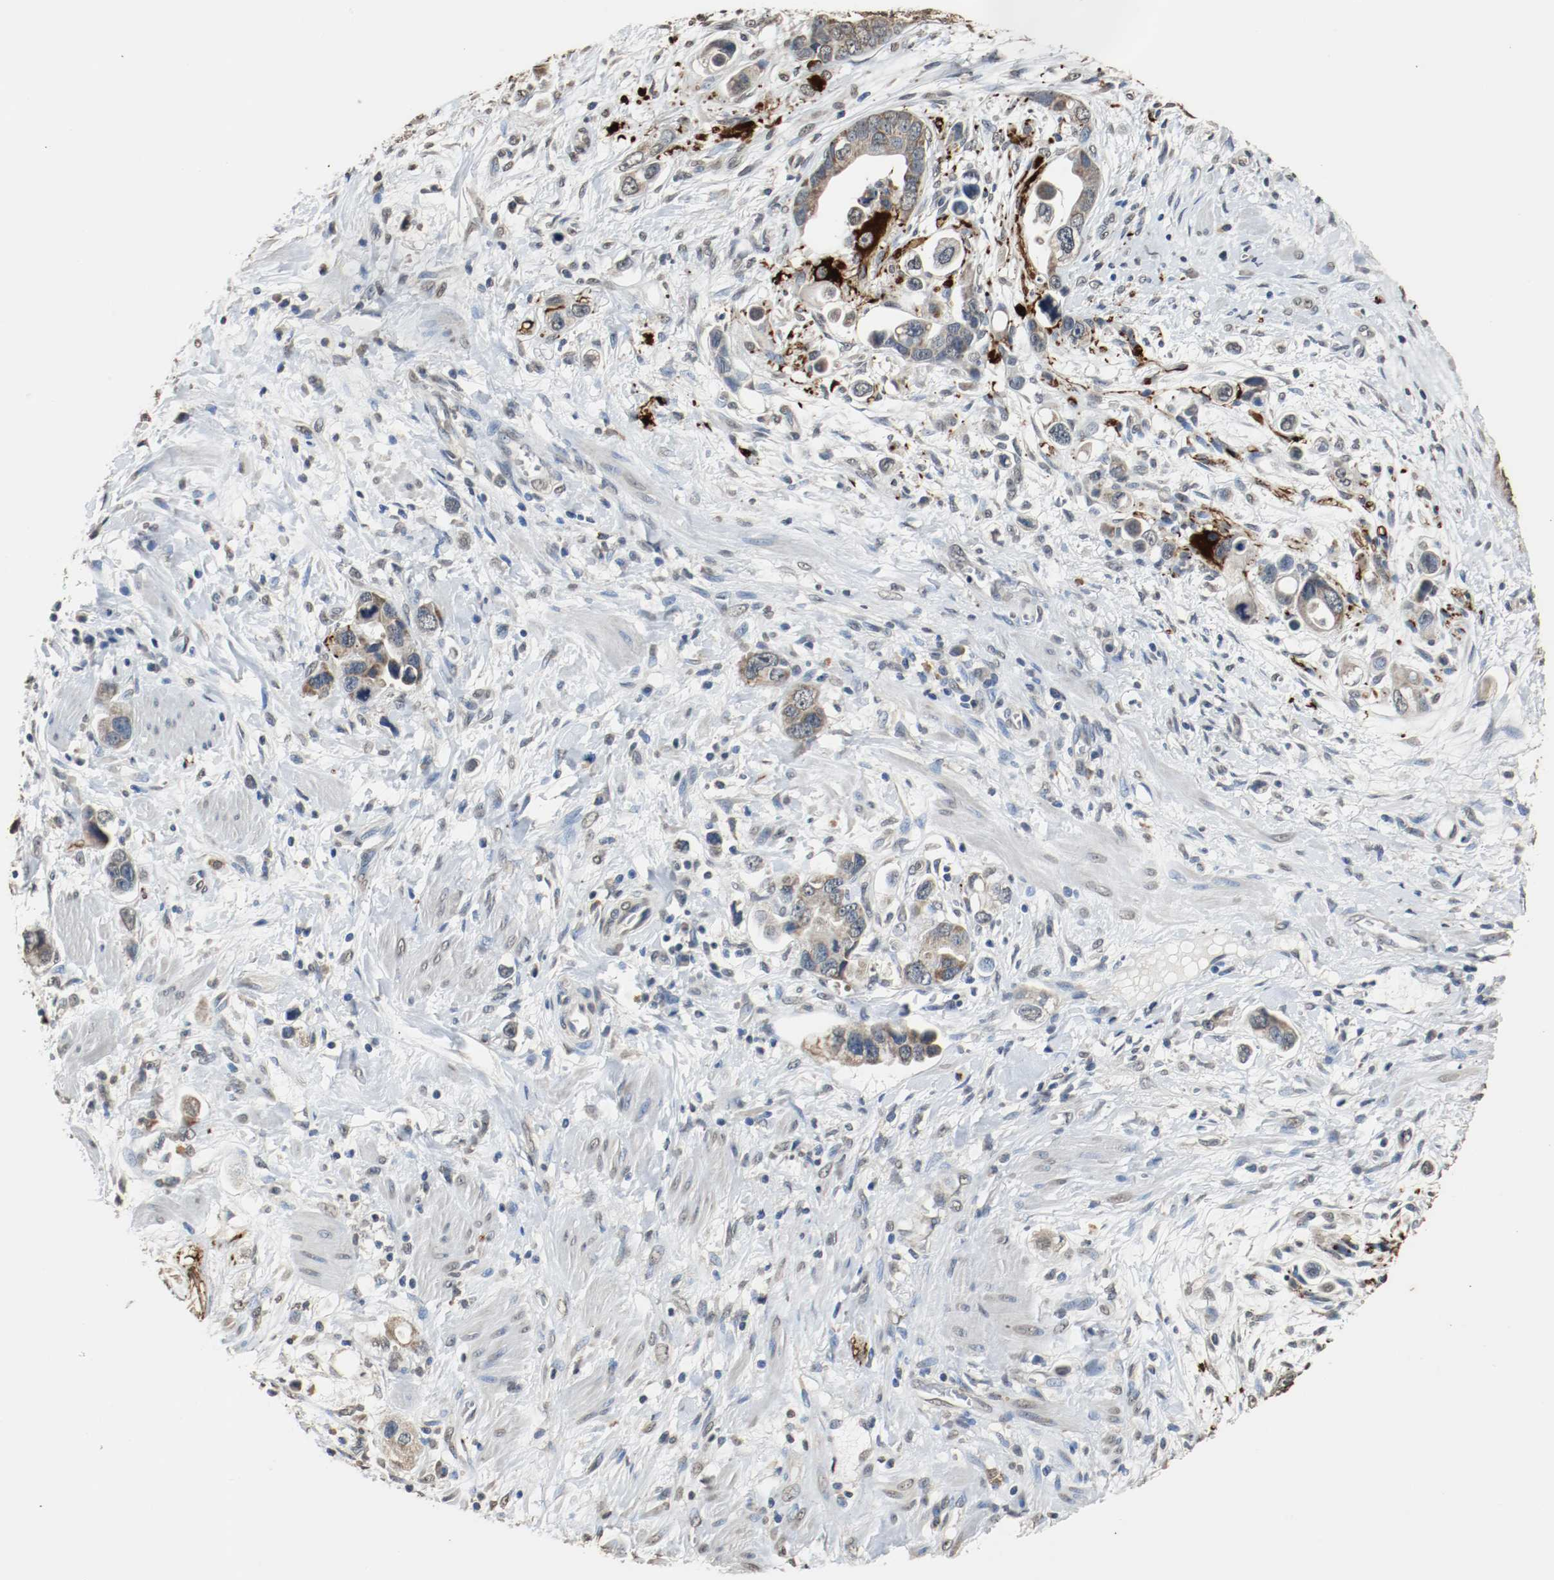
{"staining": {"intensity": "weak", "quantity": ">75%", "location": "cytoplasmic/membranous"}, "tissue": "stomach cancer", "cell_type": "Tumor cells", "image_type": "cancer", "snomed": [{"axis": "morphology", "description": "Adenocarcinoma, NOS"}, {"axis": "topography", "description": "Stomach, lower"}], "caption": "Weak cytoplasmic/membranous positivity for a protein is seen in approximately >75% of tumor cells of stomach adenocarcinoma using immunohistochemistry (IHC).", "gene": "RTN4", "patient": {"sex": "female", "age": 93}}